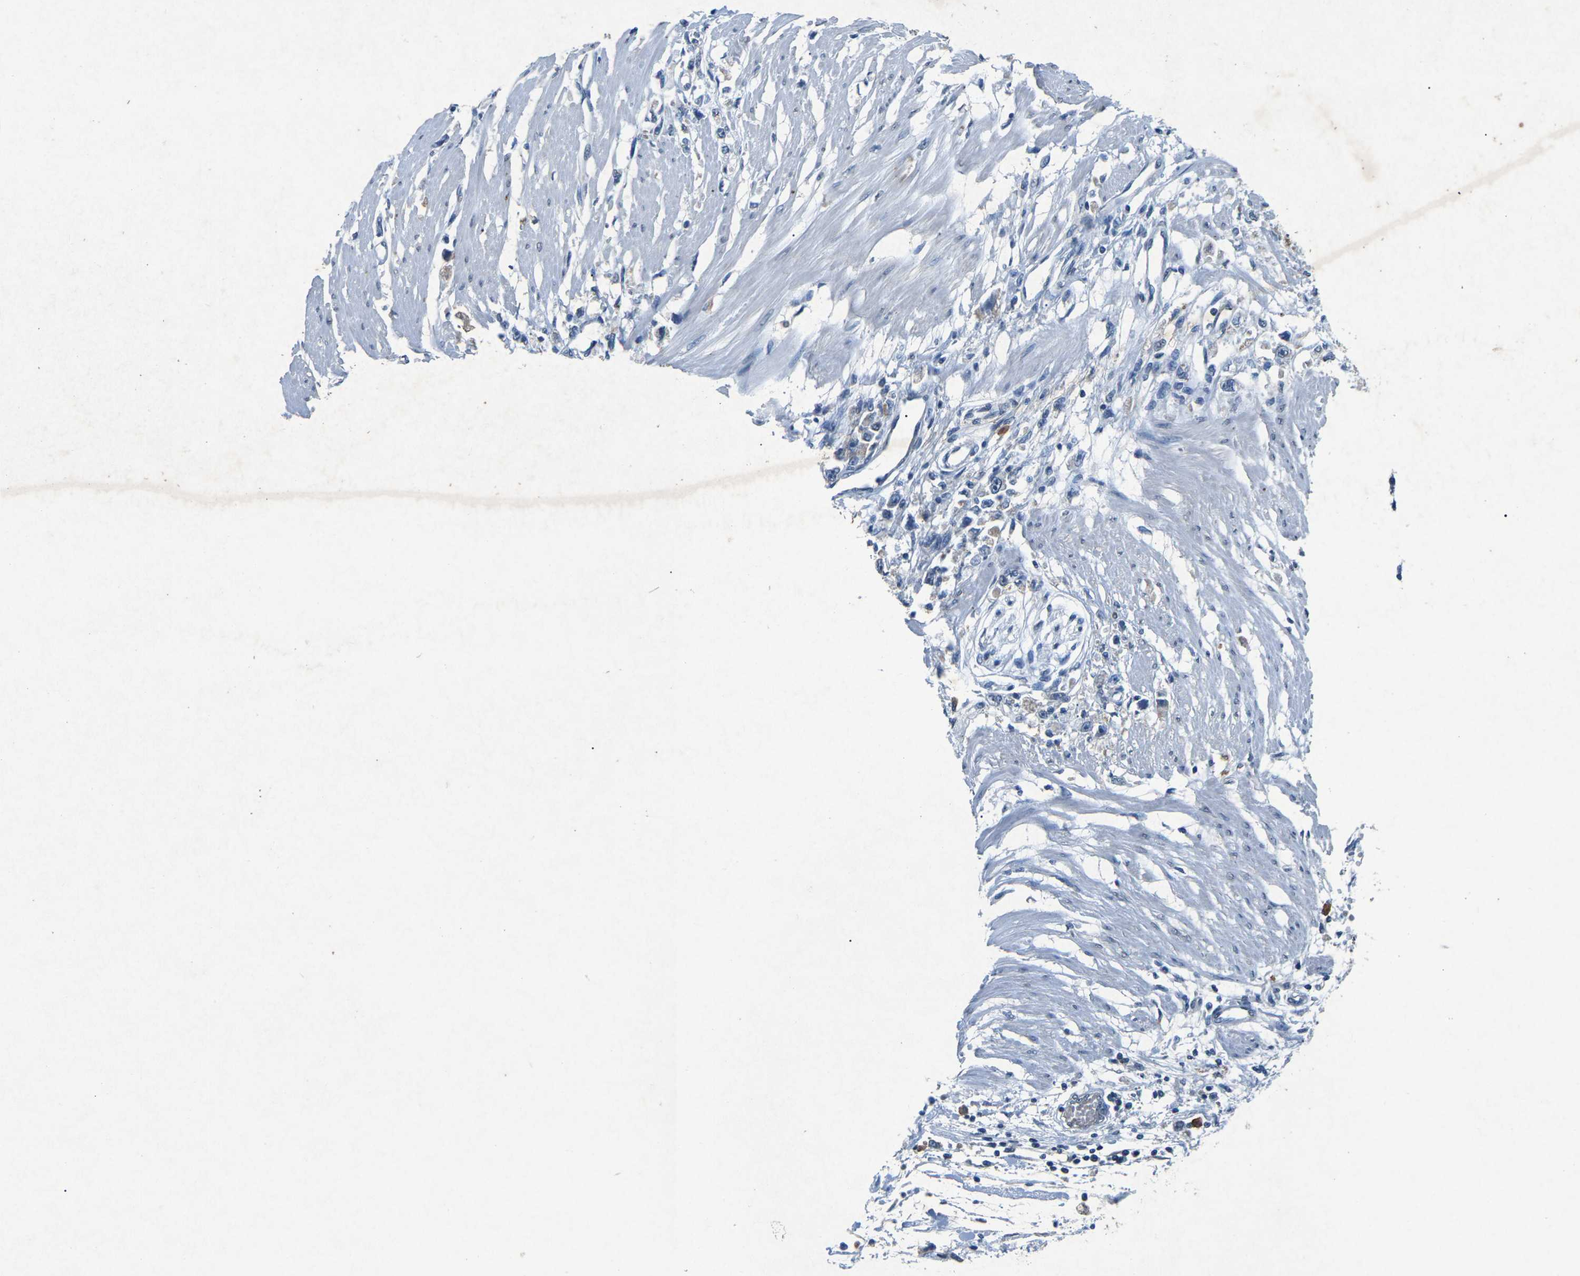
{"staining": {"intensity": "negative", "quantity": "none", "location": "none"}, "tissue": "stomach cancer", "cell_type": "Tumor cells", "image_type": "cancer", "snomed": [{"axis": "morphology", "description": "Adenocarcinoma, NOS"}, {"axis": "topography", "description": "Stomach"}], "caption": "Human stomach adenocarcinoma stained for a protein using IHC demonstrates no staining in tumor cells.", "gene": "PLG", "patient": {"sex": "female", "age": 59}}